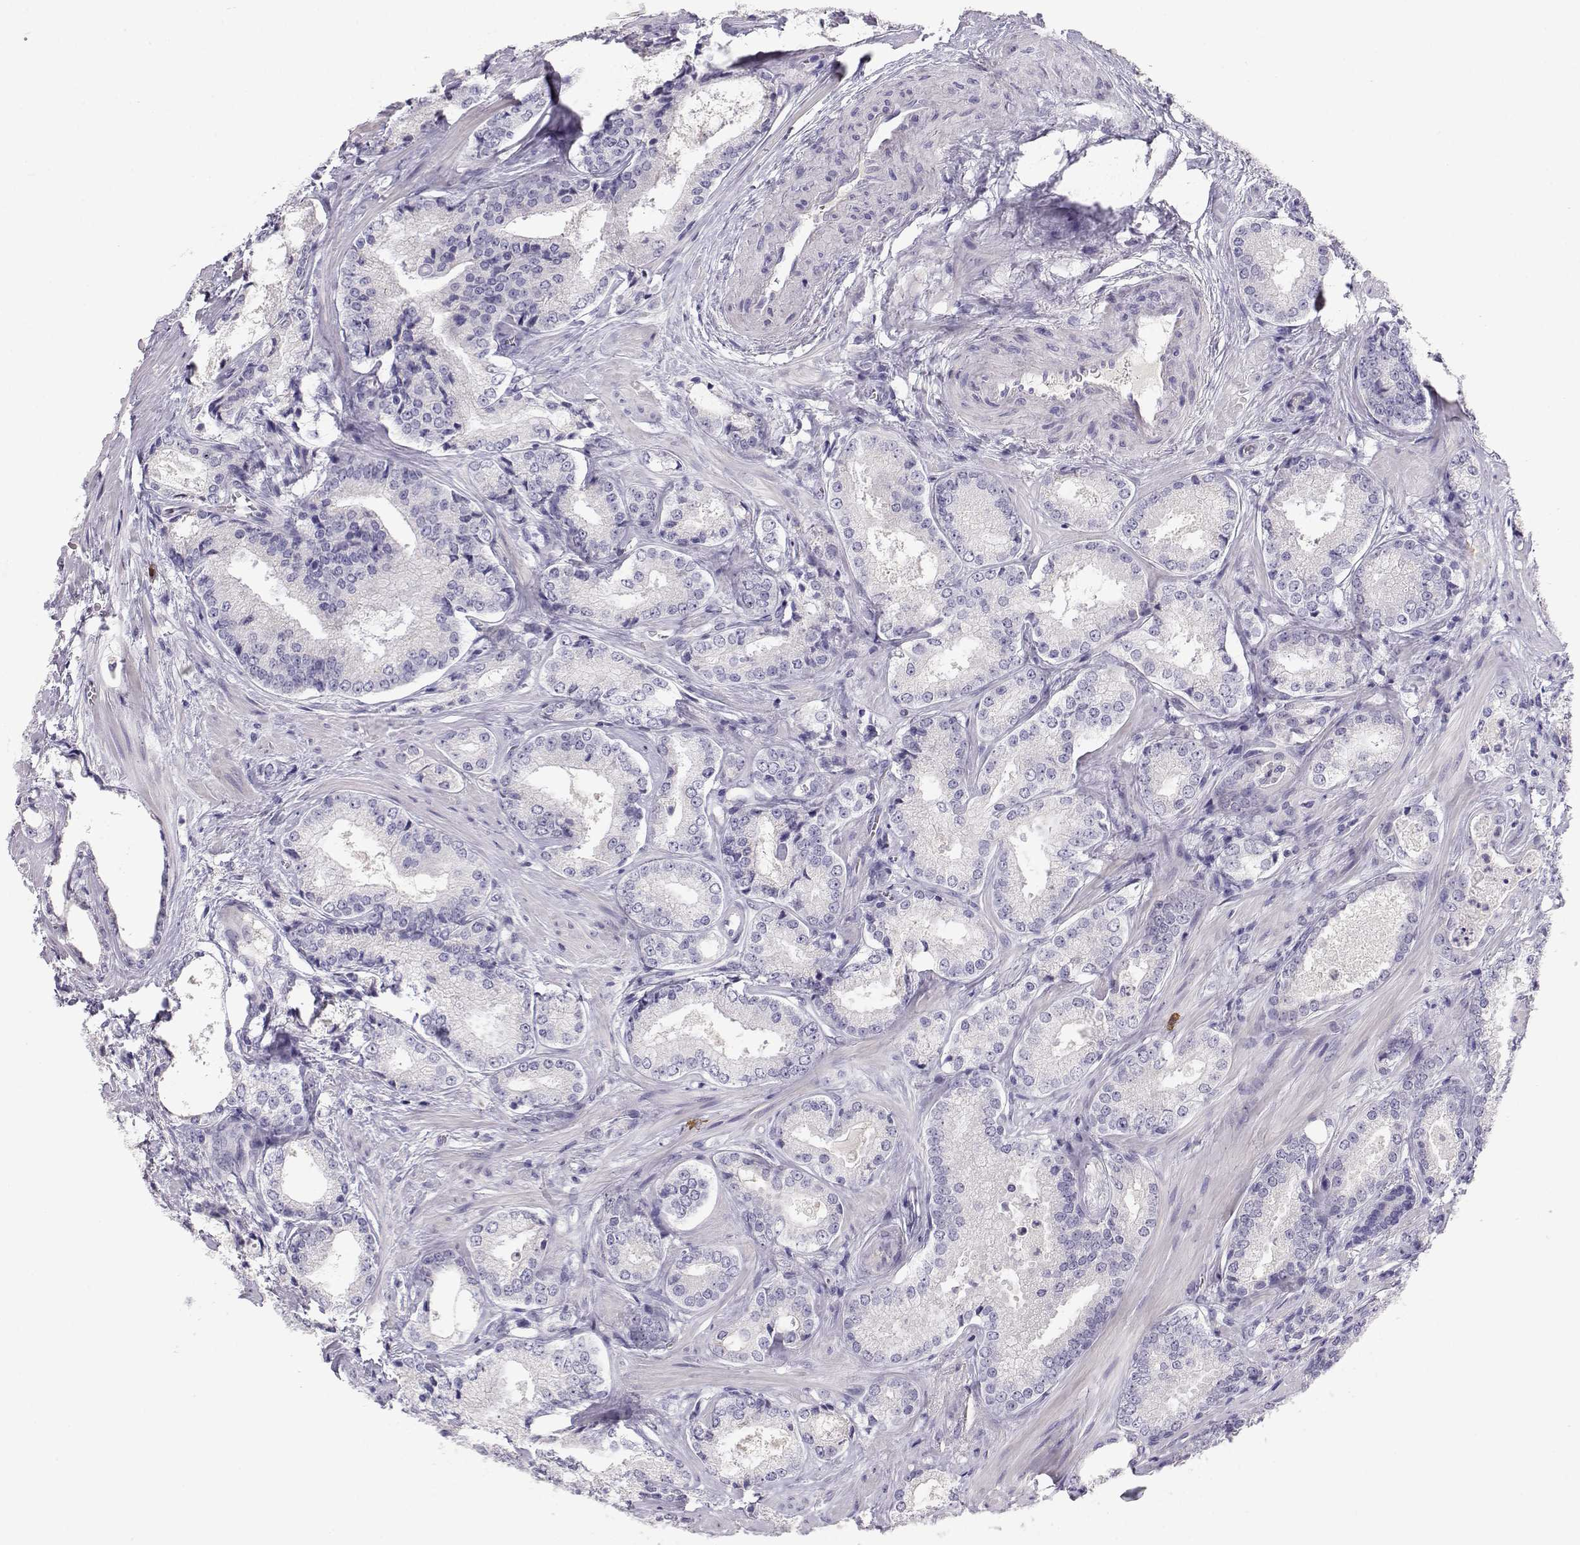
{"staining": {"intensity": "negative", "quantity": "none", "location": "none"}, "tissue": "prostate cancer", "cell_type": "Tumor cells", "image_type": "cancer", "snomed": [{"axis": "morphology", "description": "Adenocarcinoma, Low grade"}, {"axis": "topography", "description": "Prostate"}], "caption": "Image shows no significant protein positivity in tumor cells of prostate cancer (low-grade adenocarcinoma).", "gene": "CDHR1", "patient": {"sex": "male", "age": 56}}